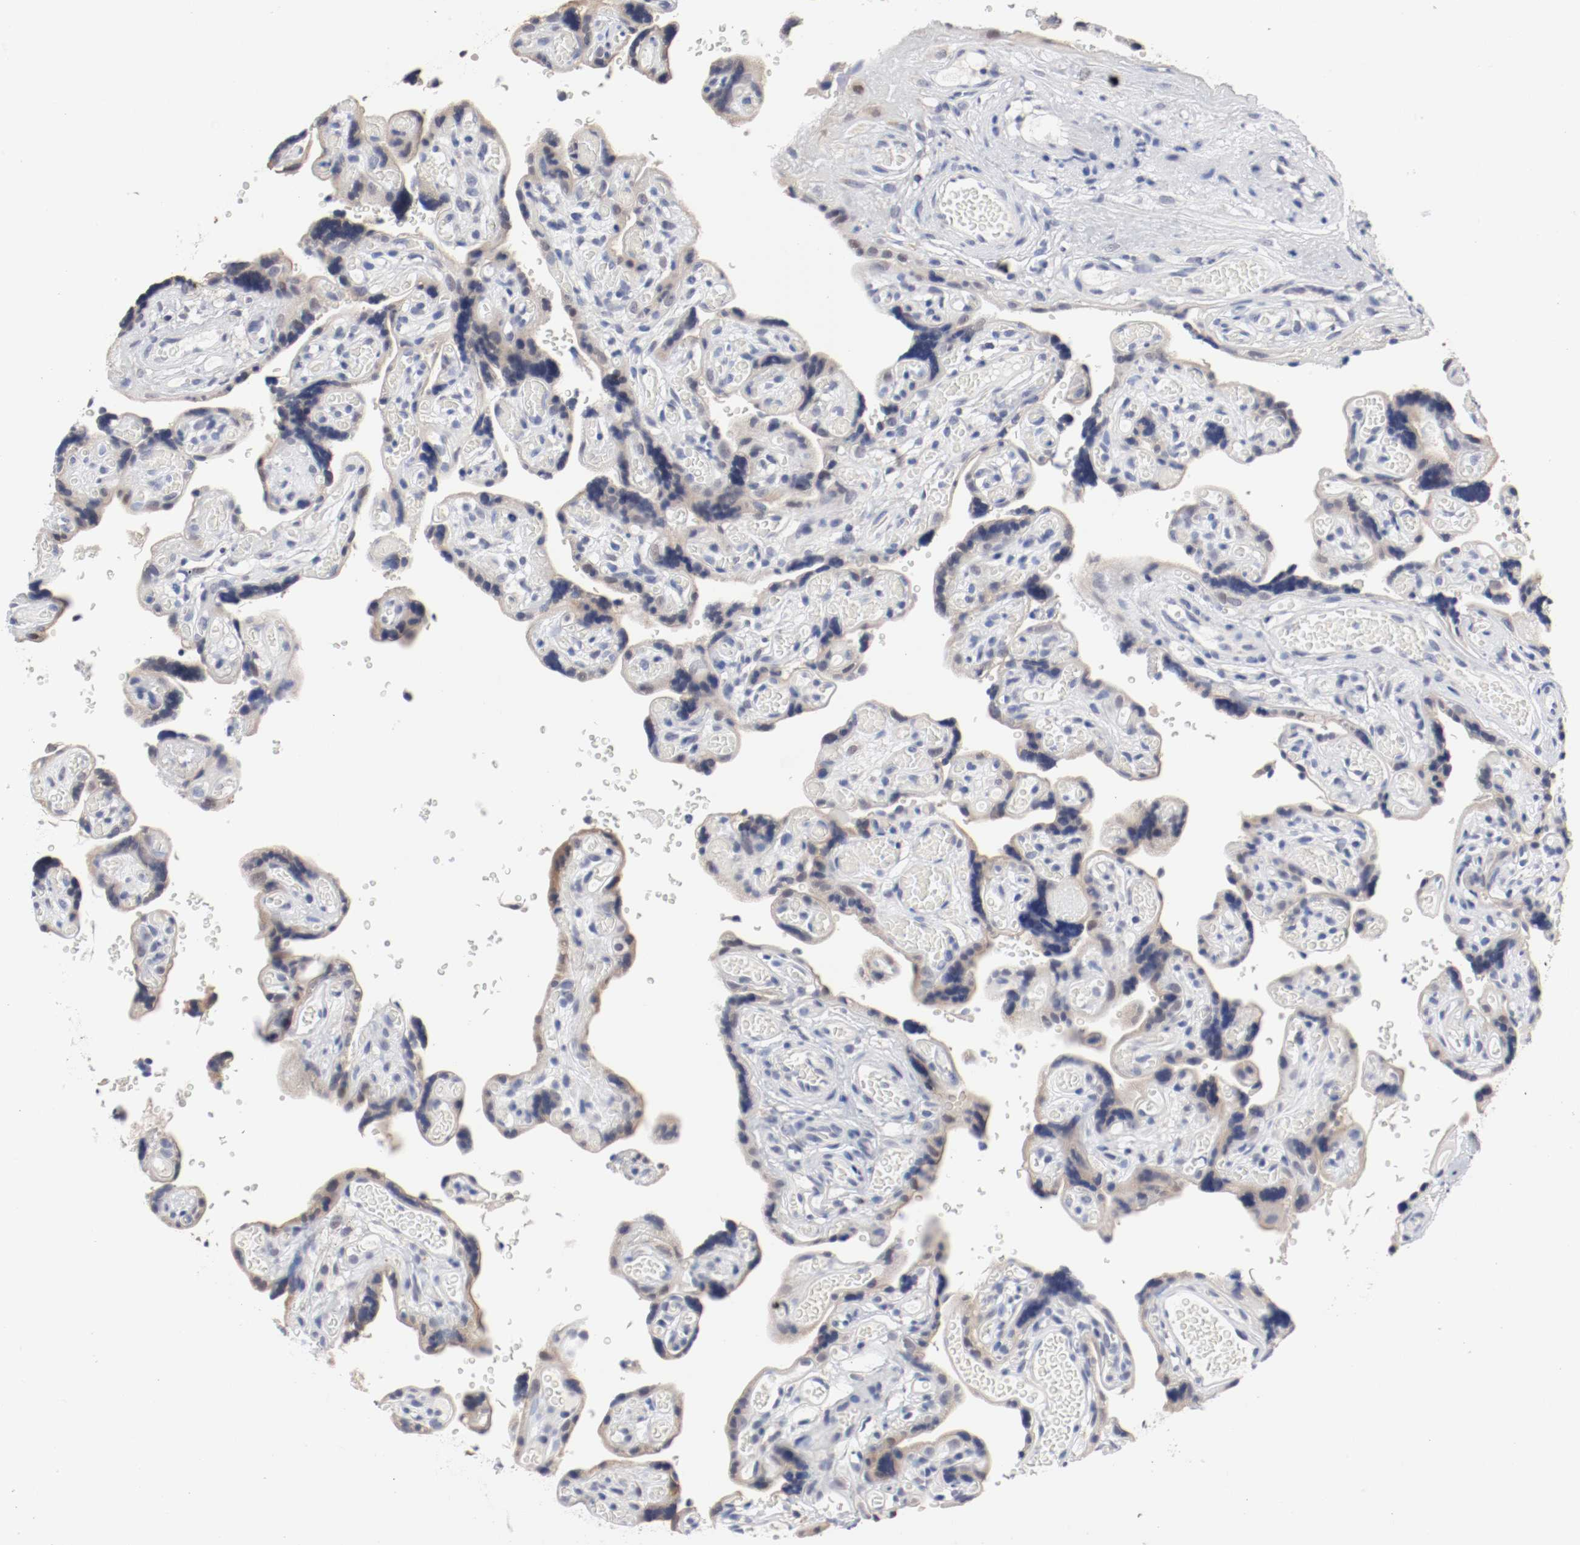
{"staining": {"intensity": "negative", "quantity": "none", "location": "none"}, "tissue": "placenta", "cell_type": "Decidual cells", "image_type": "normal", "snomed": [{"axis": "morphology", "description": "Normal tissue, NOS"}, {"axis": "topography", "description": "Placenta"}], "caption": "The photomicrograph reveals no significant expression in decidual cells of placenta.", "gene": "ANKLE2", "patient": {"sex": "female", "age": 30}}